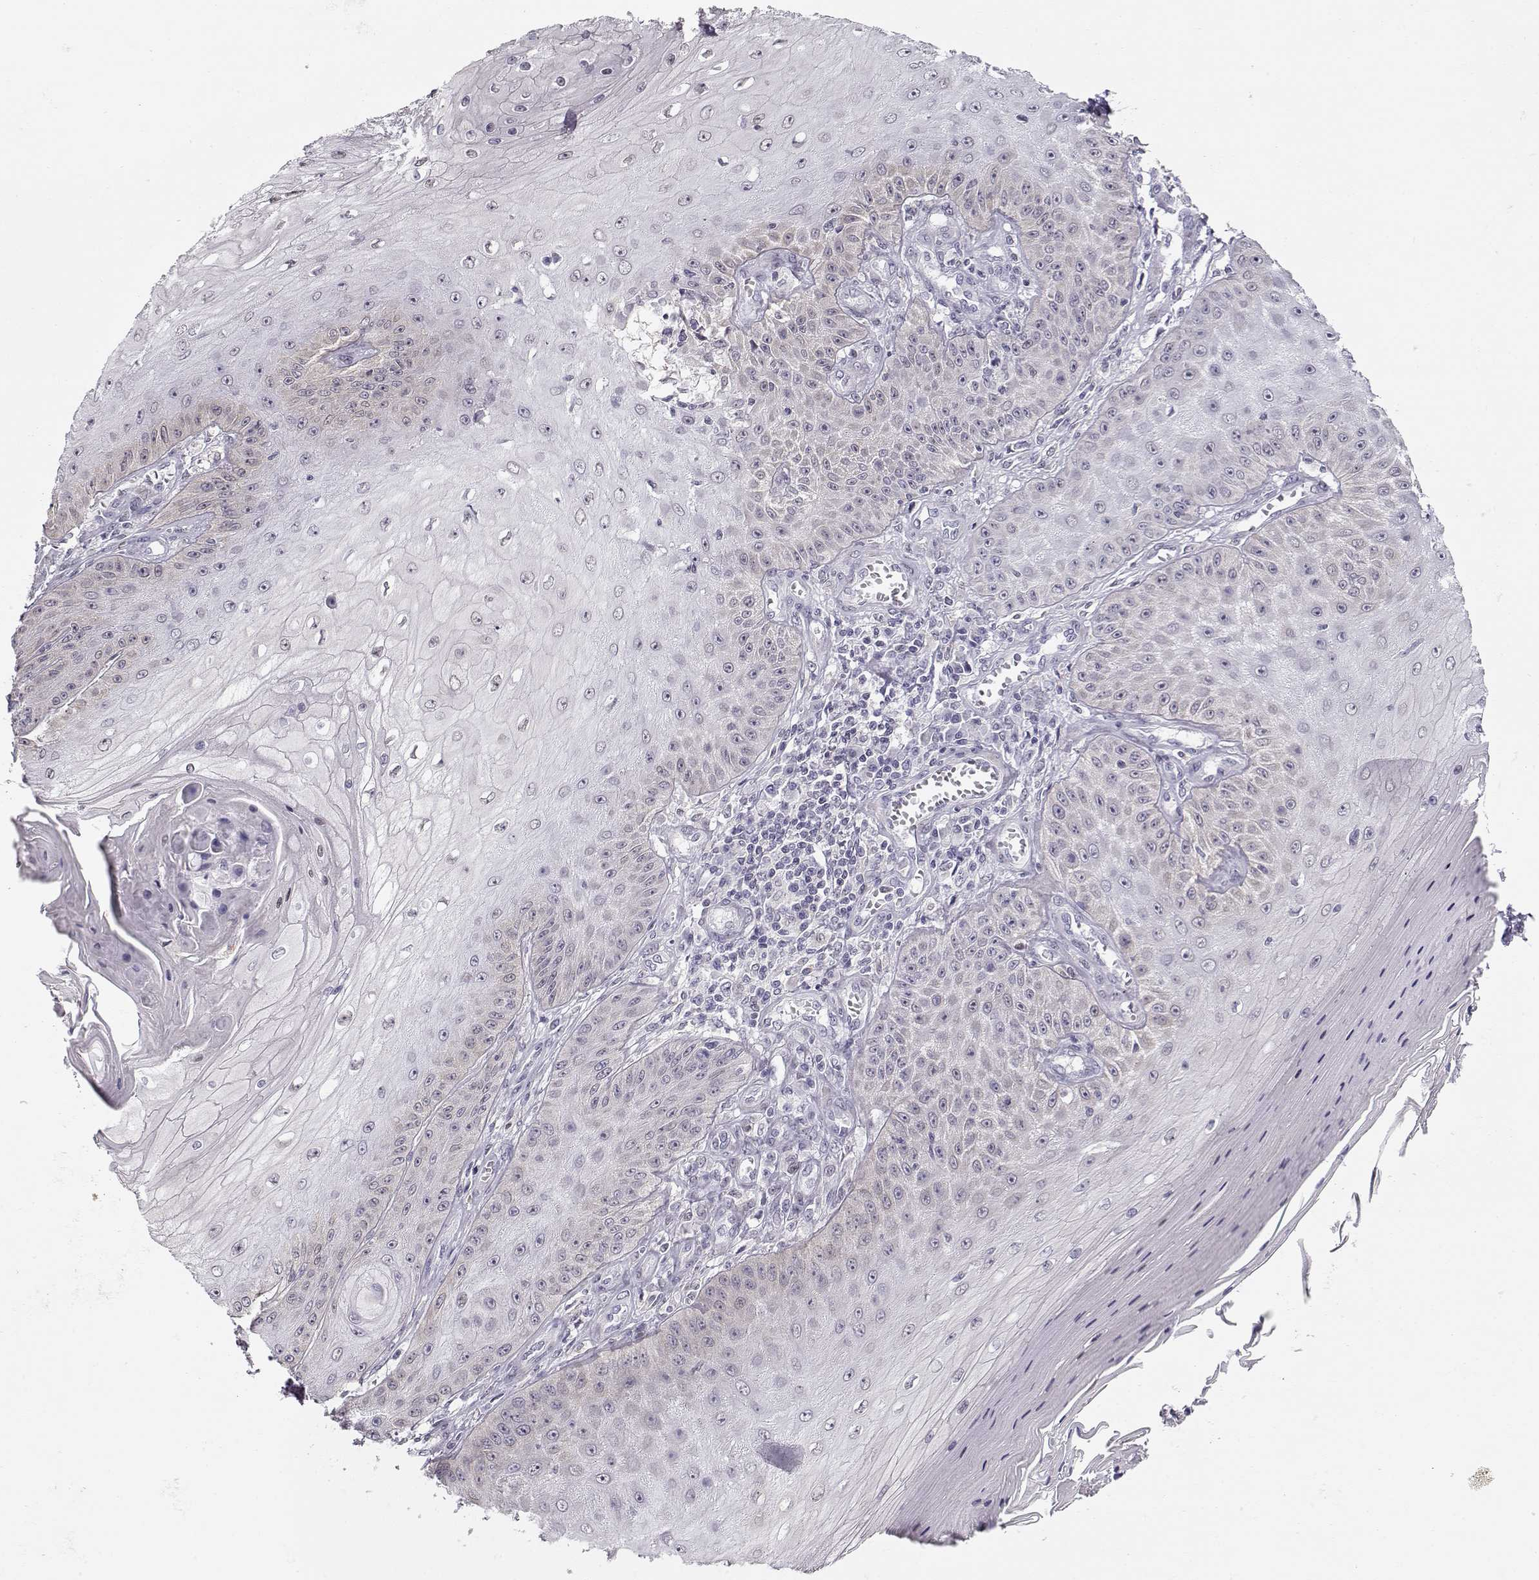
{"staining": {"intensity": "negative", "quantity": "none", "location": "none"}, "tissue": "skin cancer", "cell_type": "Tumor cells", "image_type": "cancer", "snomed": [{"axis": "morphology", "description": "Squamous cell carcinoma, NOS"}, {"axis": "topography", "description": "Skin"}], "caption": "The image exhibits no significant expression in tumor cells of skin cancer.", "gene": "TEPP", "patient": {"sex": "male", "age": 70}}